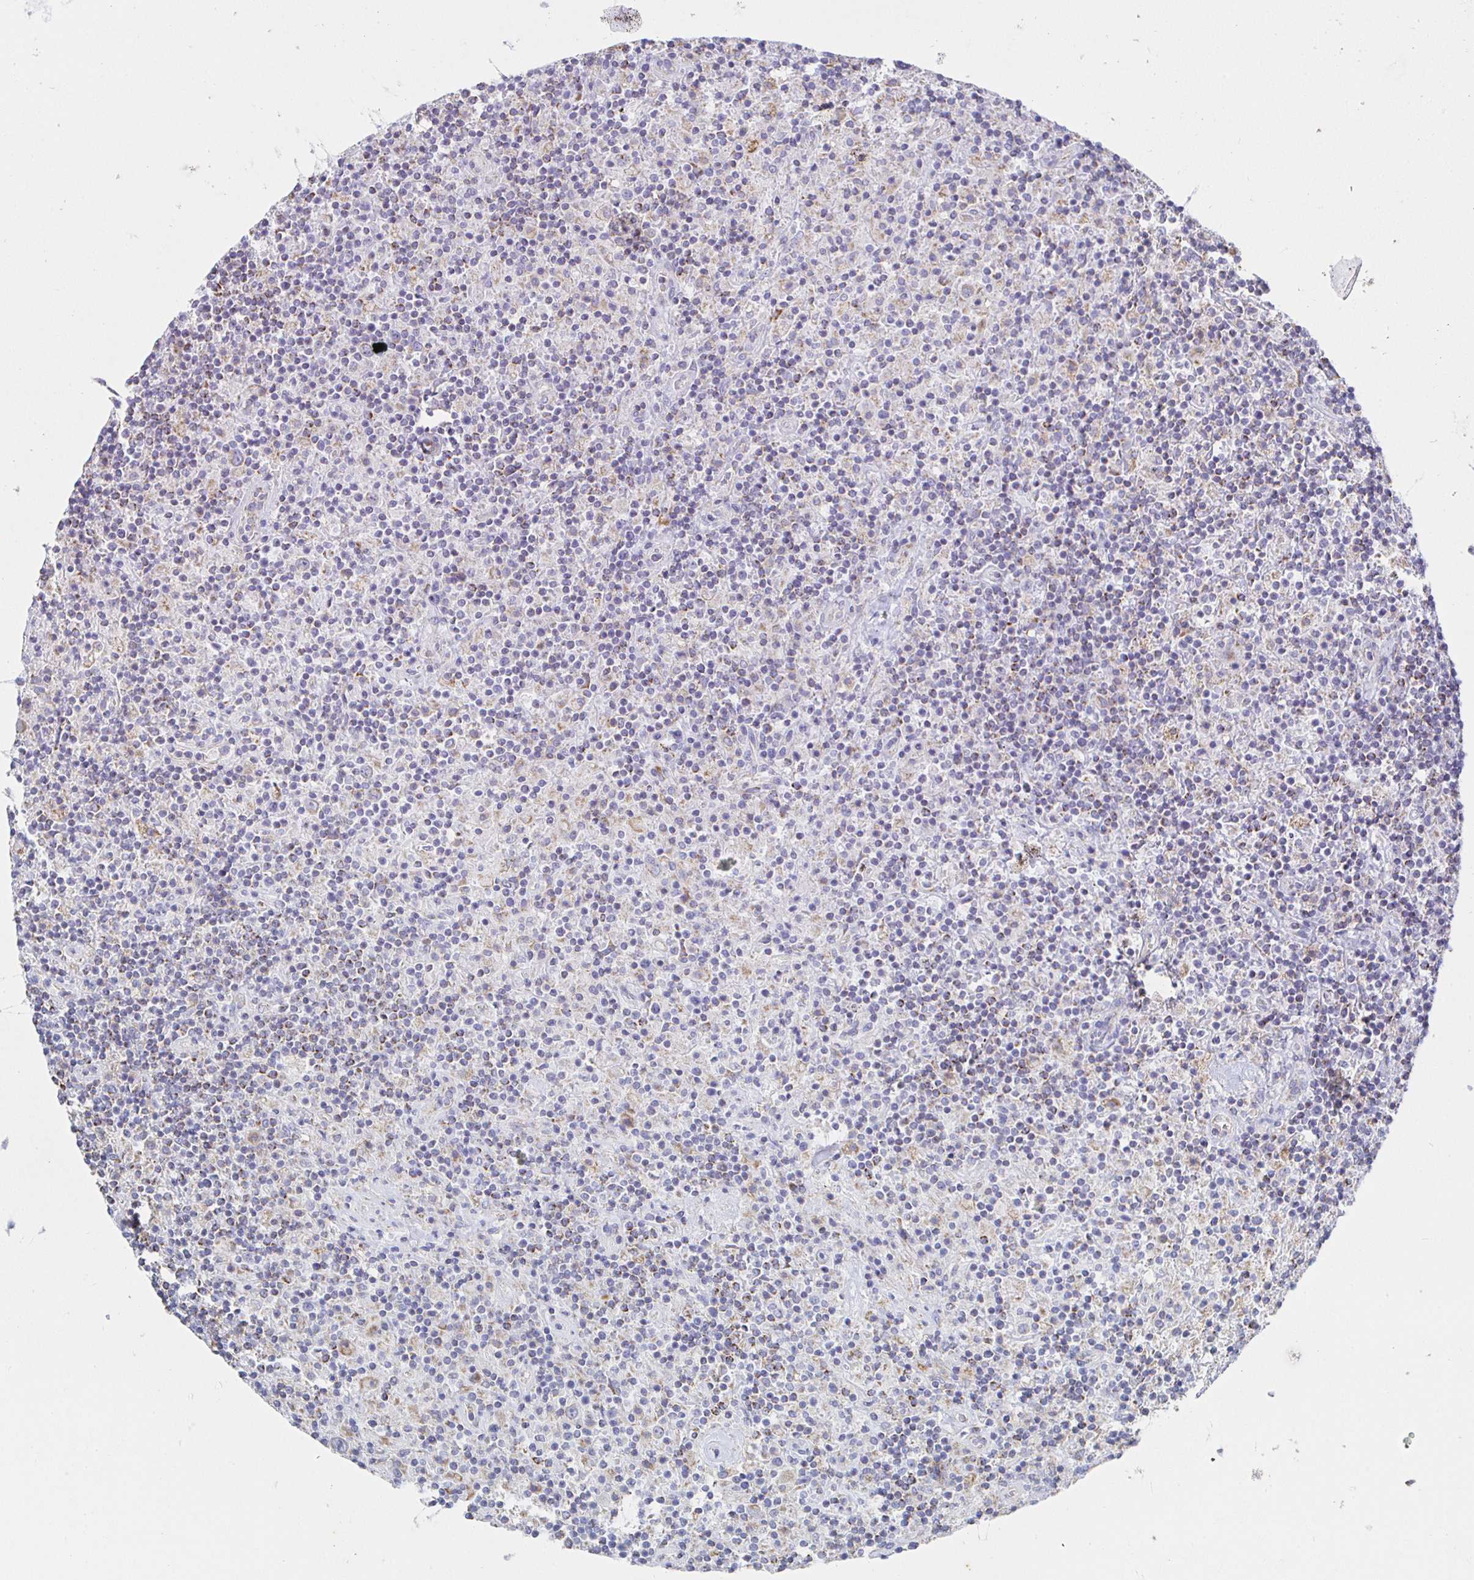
{"staining": {"intensity": "negative", "quantity": "none", "location": "none"}, "tissue": "lymphoma", "cell_type": "Tumor cells", "image_type": "cancer", "snomed": [{"axis": "morphology", "description": "Hodgkin's disease, NOS"}, {"axis": "topography", "description": "Thymus, NOS"}], "caption": "DAB (3,3'-diaminobenzidine) immunohistochemical staining of lymphoma displays no significant positivity in tumor cells.", "gene": "SYNGR4", "patient": {"sex": "female", "age": 17}}